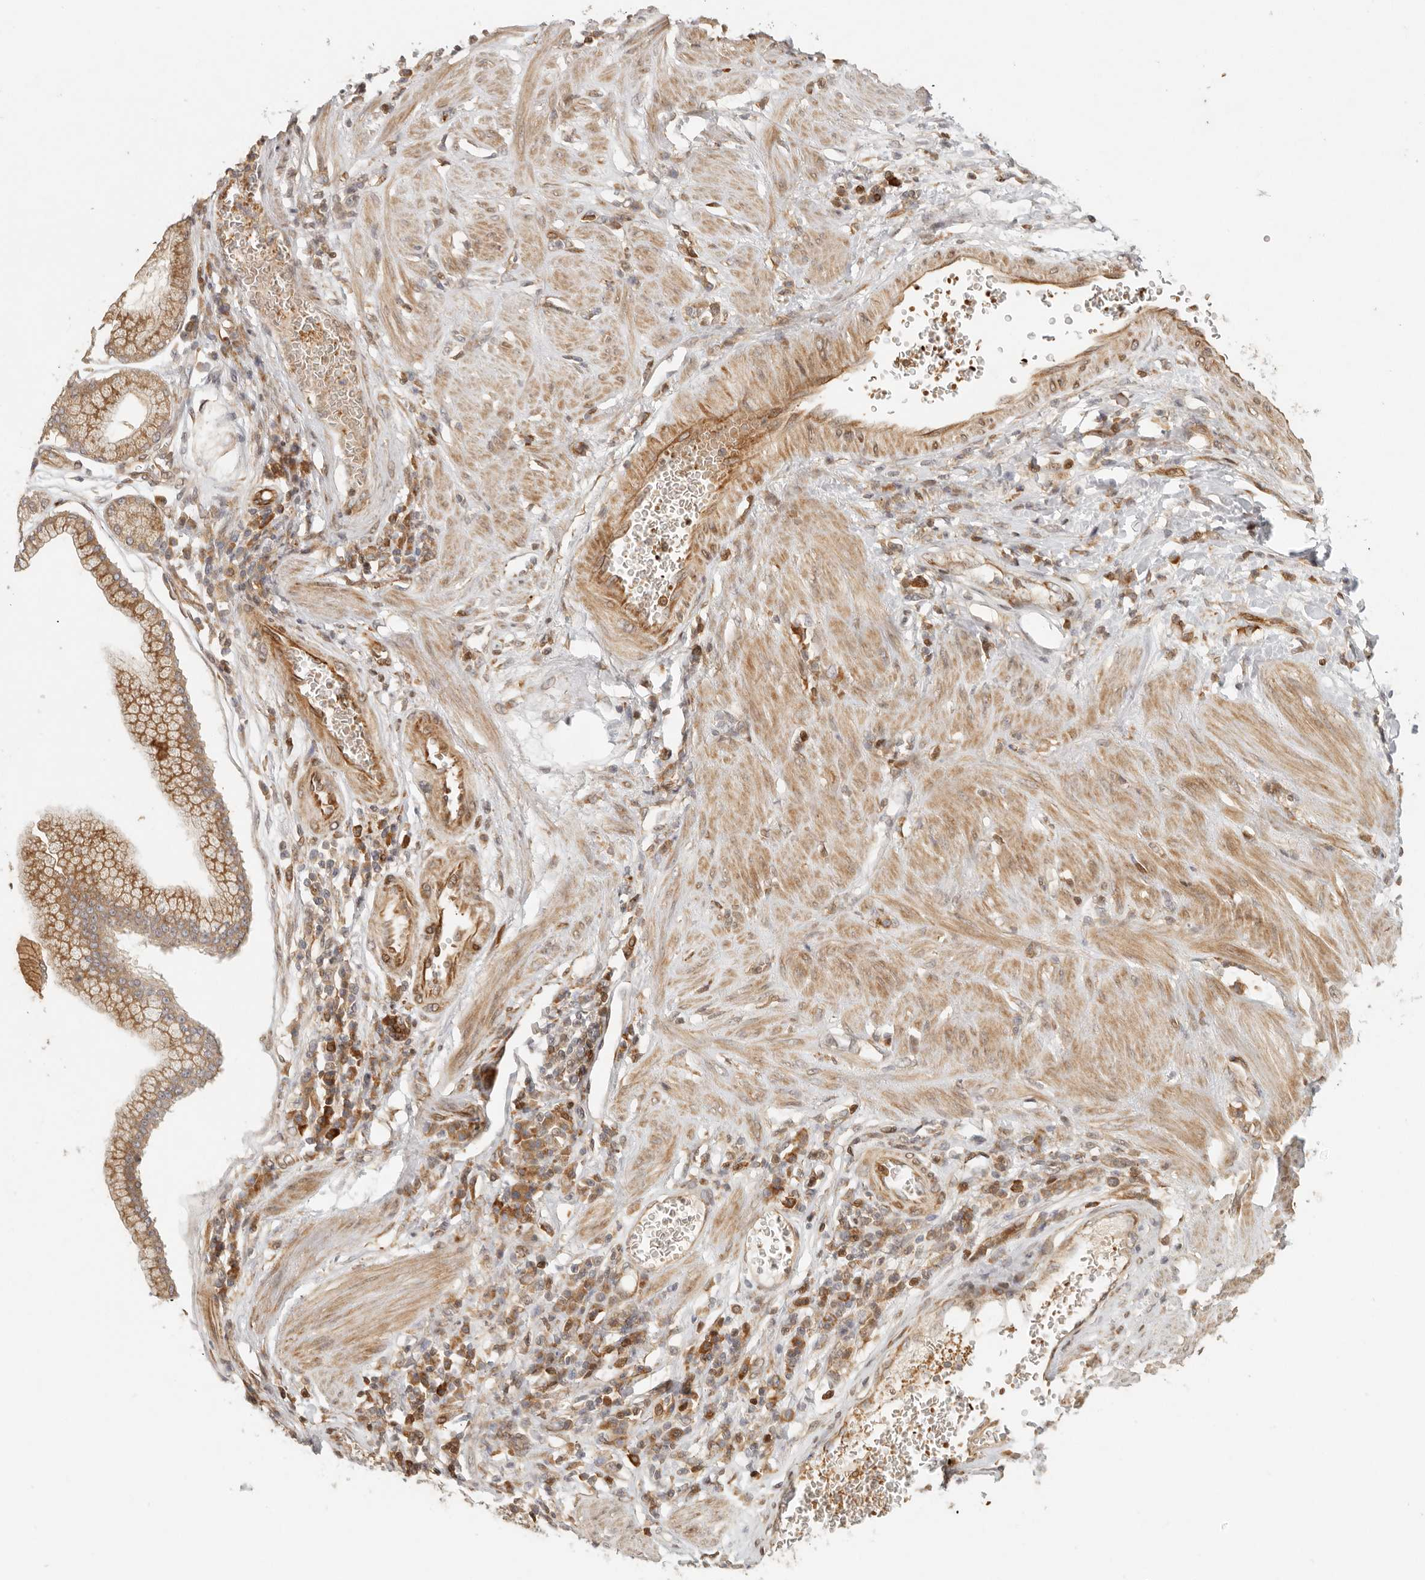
{"staining": {"intensity": "moderate", "quantity": ">75%", "location": "cytoplasmic/membranous"}, "tissue": "stomach cancer", "cell_type": "Tumor cells", "image_type": "cancer", "snomed": [{"axis": "morphology", "description": "Adenocarcinoma, NOS"}, {"axis": "topography", "description": "Stomach"}], "caption": "The photomicrograph exhibits staining of stomach cancer, revealing moderate cytoplasmic/membranous protein staining (brown color) within tumor cells.", "gene": "AHDC1", "patient": {"sex": "male", "age": 59}}